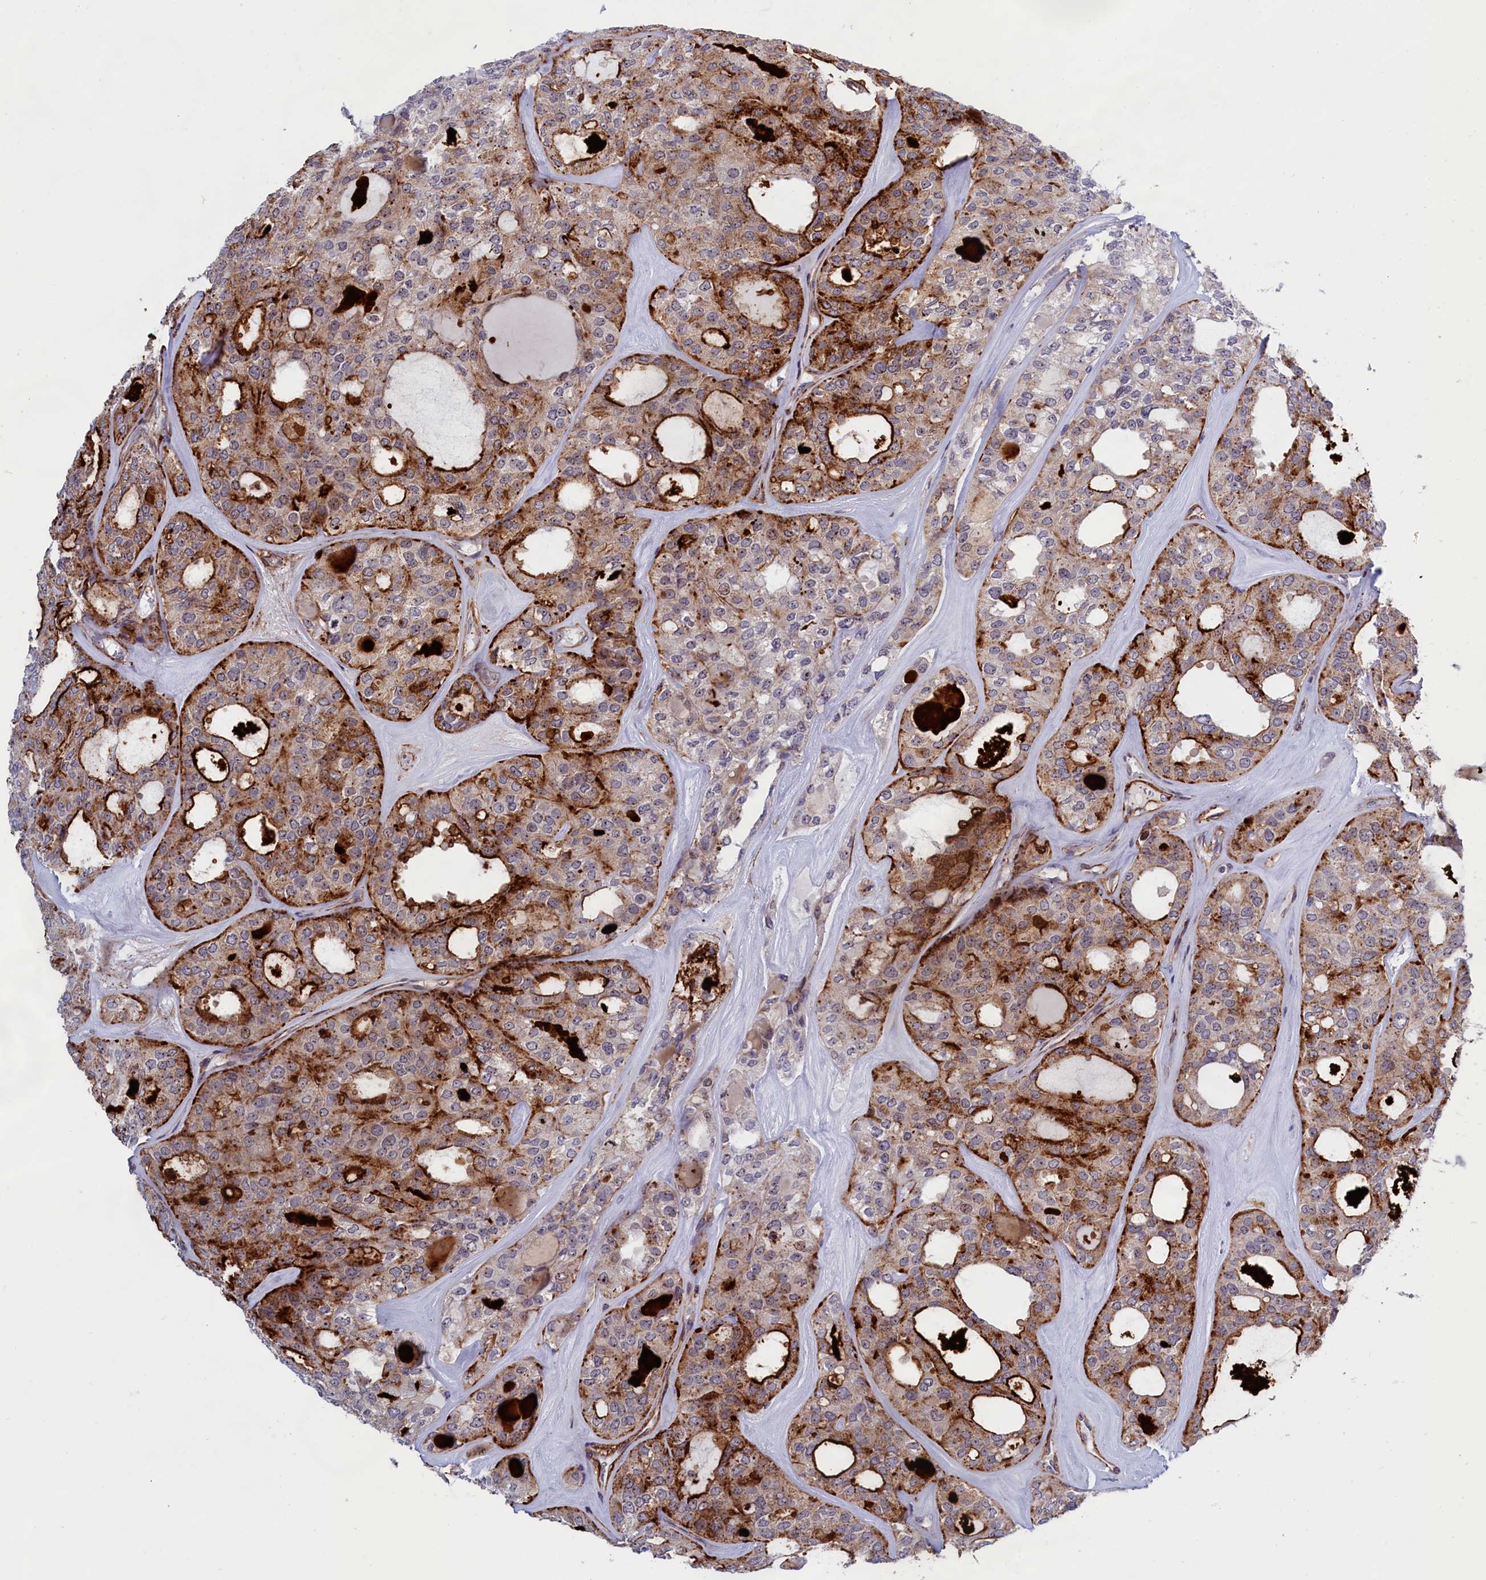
{"staining": {"intensity": "strong", "quantity": ">75%", "location": "cytoplasmic/membranous"}, "tissue": "thyroid cancer", "cell_type": "Tumor cells", "image_type": "cancer", "snomed": [{"axis": "morphology", "description": "Follicular adenoma carcinoma, NOS"}, {"axis": "topography", "description": "Thyroid gland"}], "caption": "High-power microscopy captured an immunohistochemistry micrograph of thyroid follicular adenoma carcinoma, revealing strong cytoplasmic/membranous positivity in about >75% of tumor cells.", "gene": "PPAN", "patient": {"sex": "male", "age": 75}}